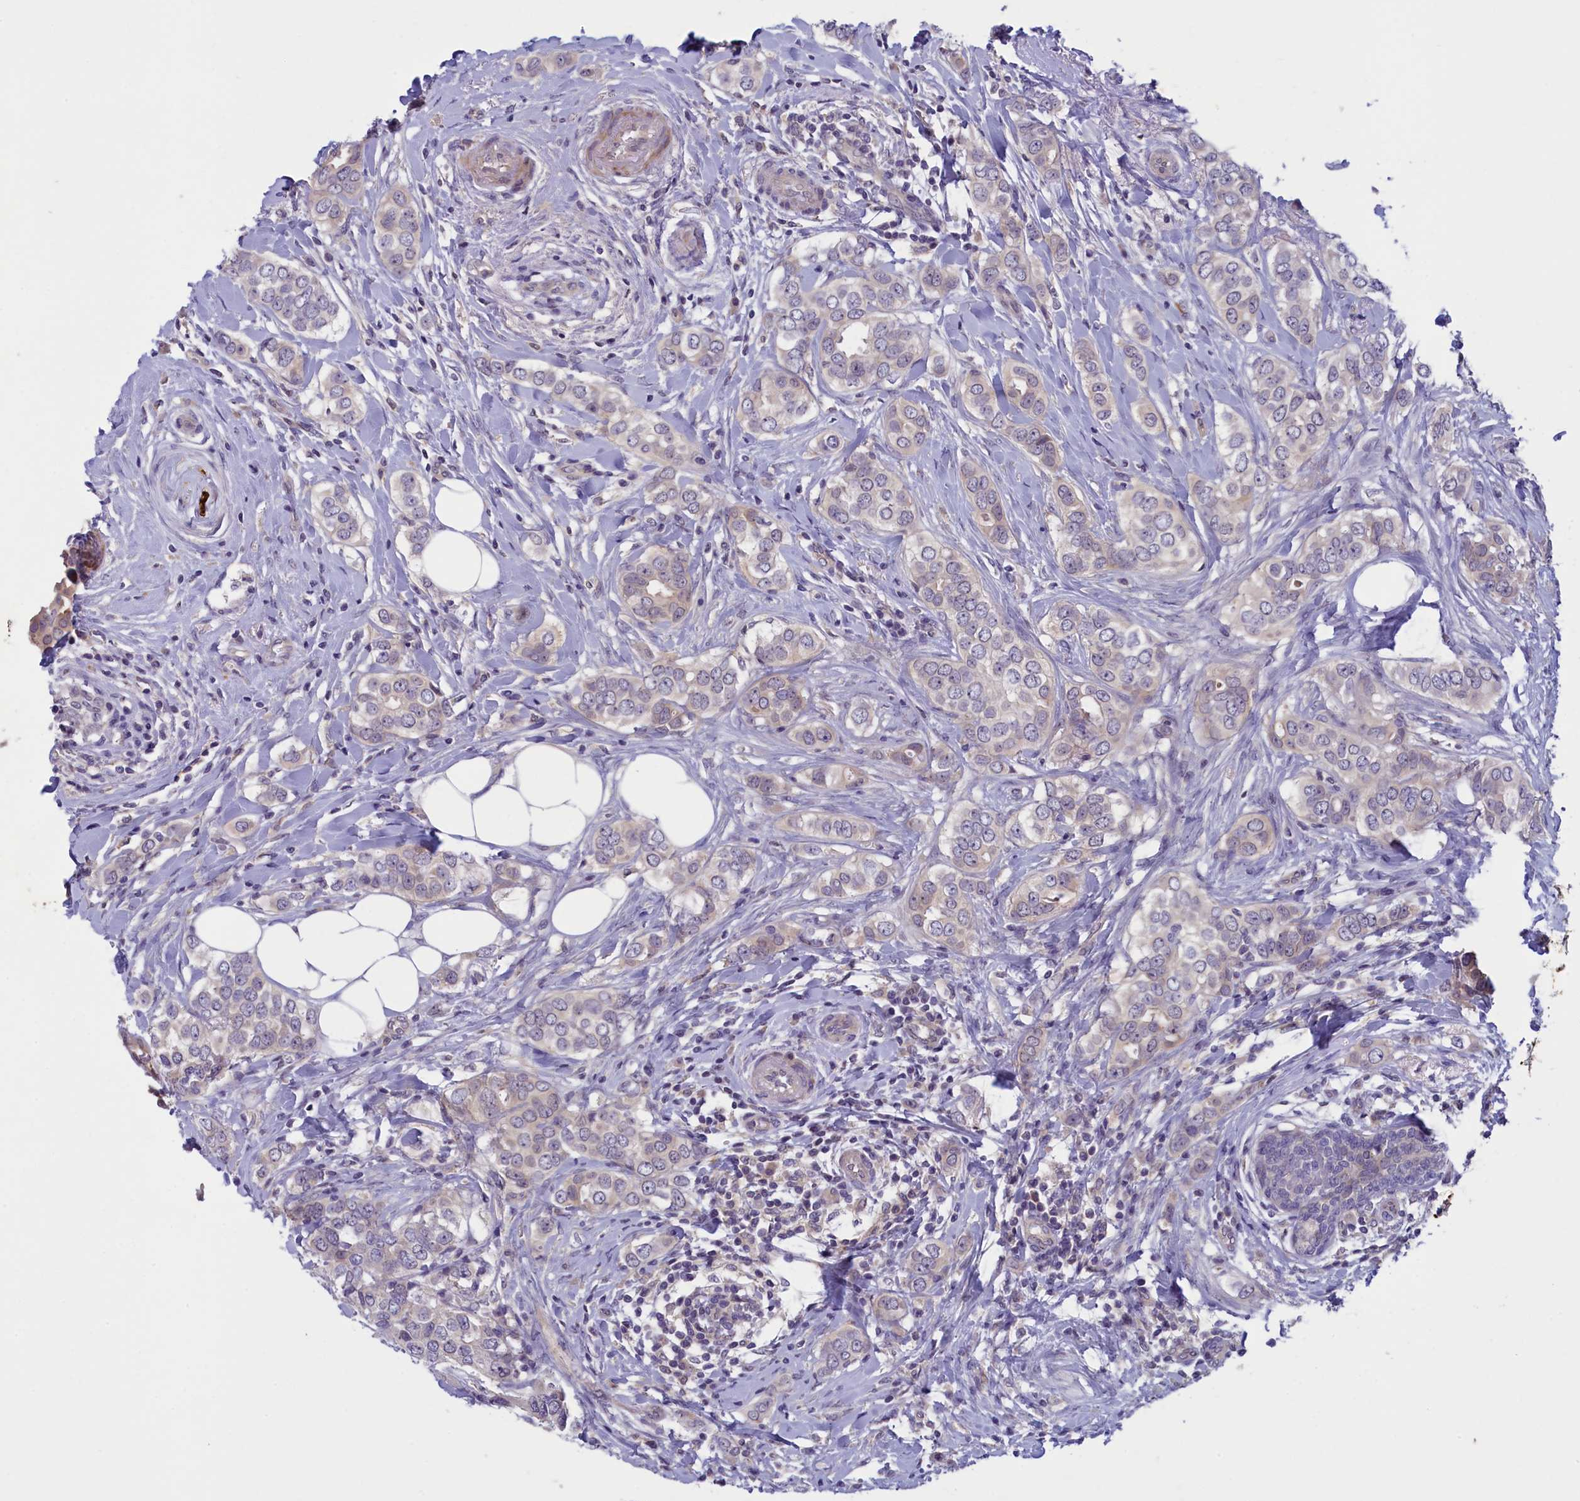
{"staining": {"intensity": "weak", "quantity": "25%-75%", "location": "cytoplasmic/membranous"}, "tissue": "breast cancer", "cell_type": "Tumor cells", "image_type": "cancer", "snomed": [{"axis": "morphology", "description": "Lobular carcinoma"}, {"axis": "topography", "description": "Breast"}], "caption": "IHC (DAB (3,3'-diaminobenzidine)) staining of human breast cancer (lobular carcinoma) reveals weak cytoplasmic/membranous protein expression in about 25%-75% of tumor cells.", "gene": "NUBP1", "patient": {"sex": "female", "age": 51}}